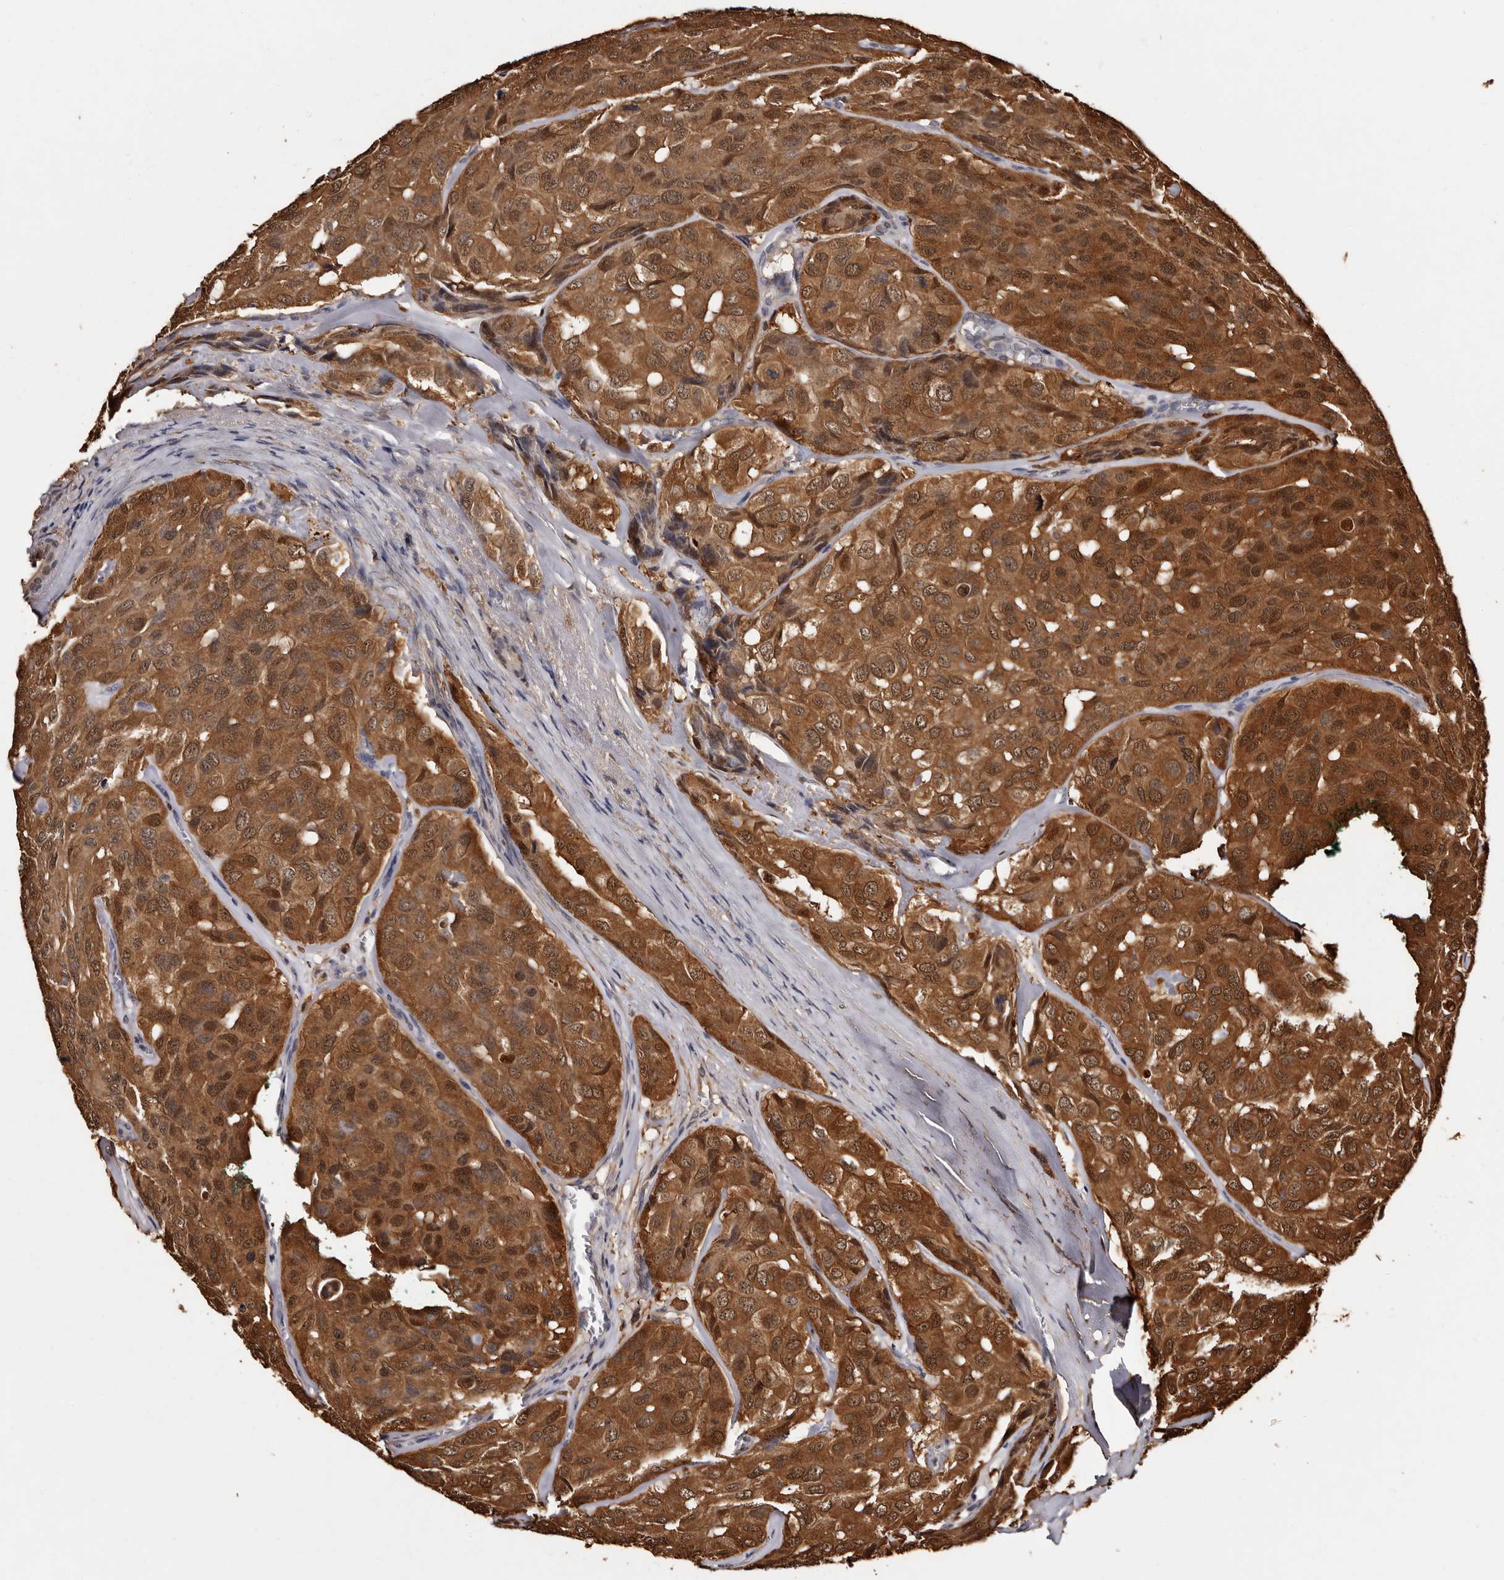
{"staining": {"intensity": "strong", "quantity": ">75%", "location": "cytoplasmic/membranous,nuclear"}, "tissue": "head and neck cancer", "cell_type": "Tumor cells", "image_type": "cancer", "snomed": [{"axis": "morphology", "description": "Adenocarcinoma, NOS"}, {"axis": "topography", "description": "Salivary gland, NOS"}, {"axis": "topography", "description": "Head-Neck"}], "caption": "This micrograph demonstrates immunohistochemistry staining of head and neck cancer (adenocarcinoma), with high strong cytoplasmic/membranous and nuclear staining in approximately >75% of tumor cells.", "gene": "DNPH1", "patient": {"sex": "female", "age": 76}}